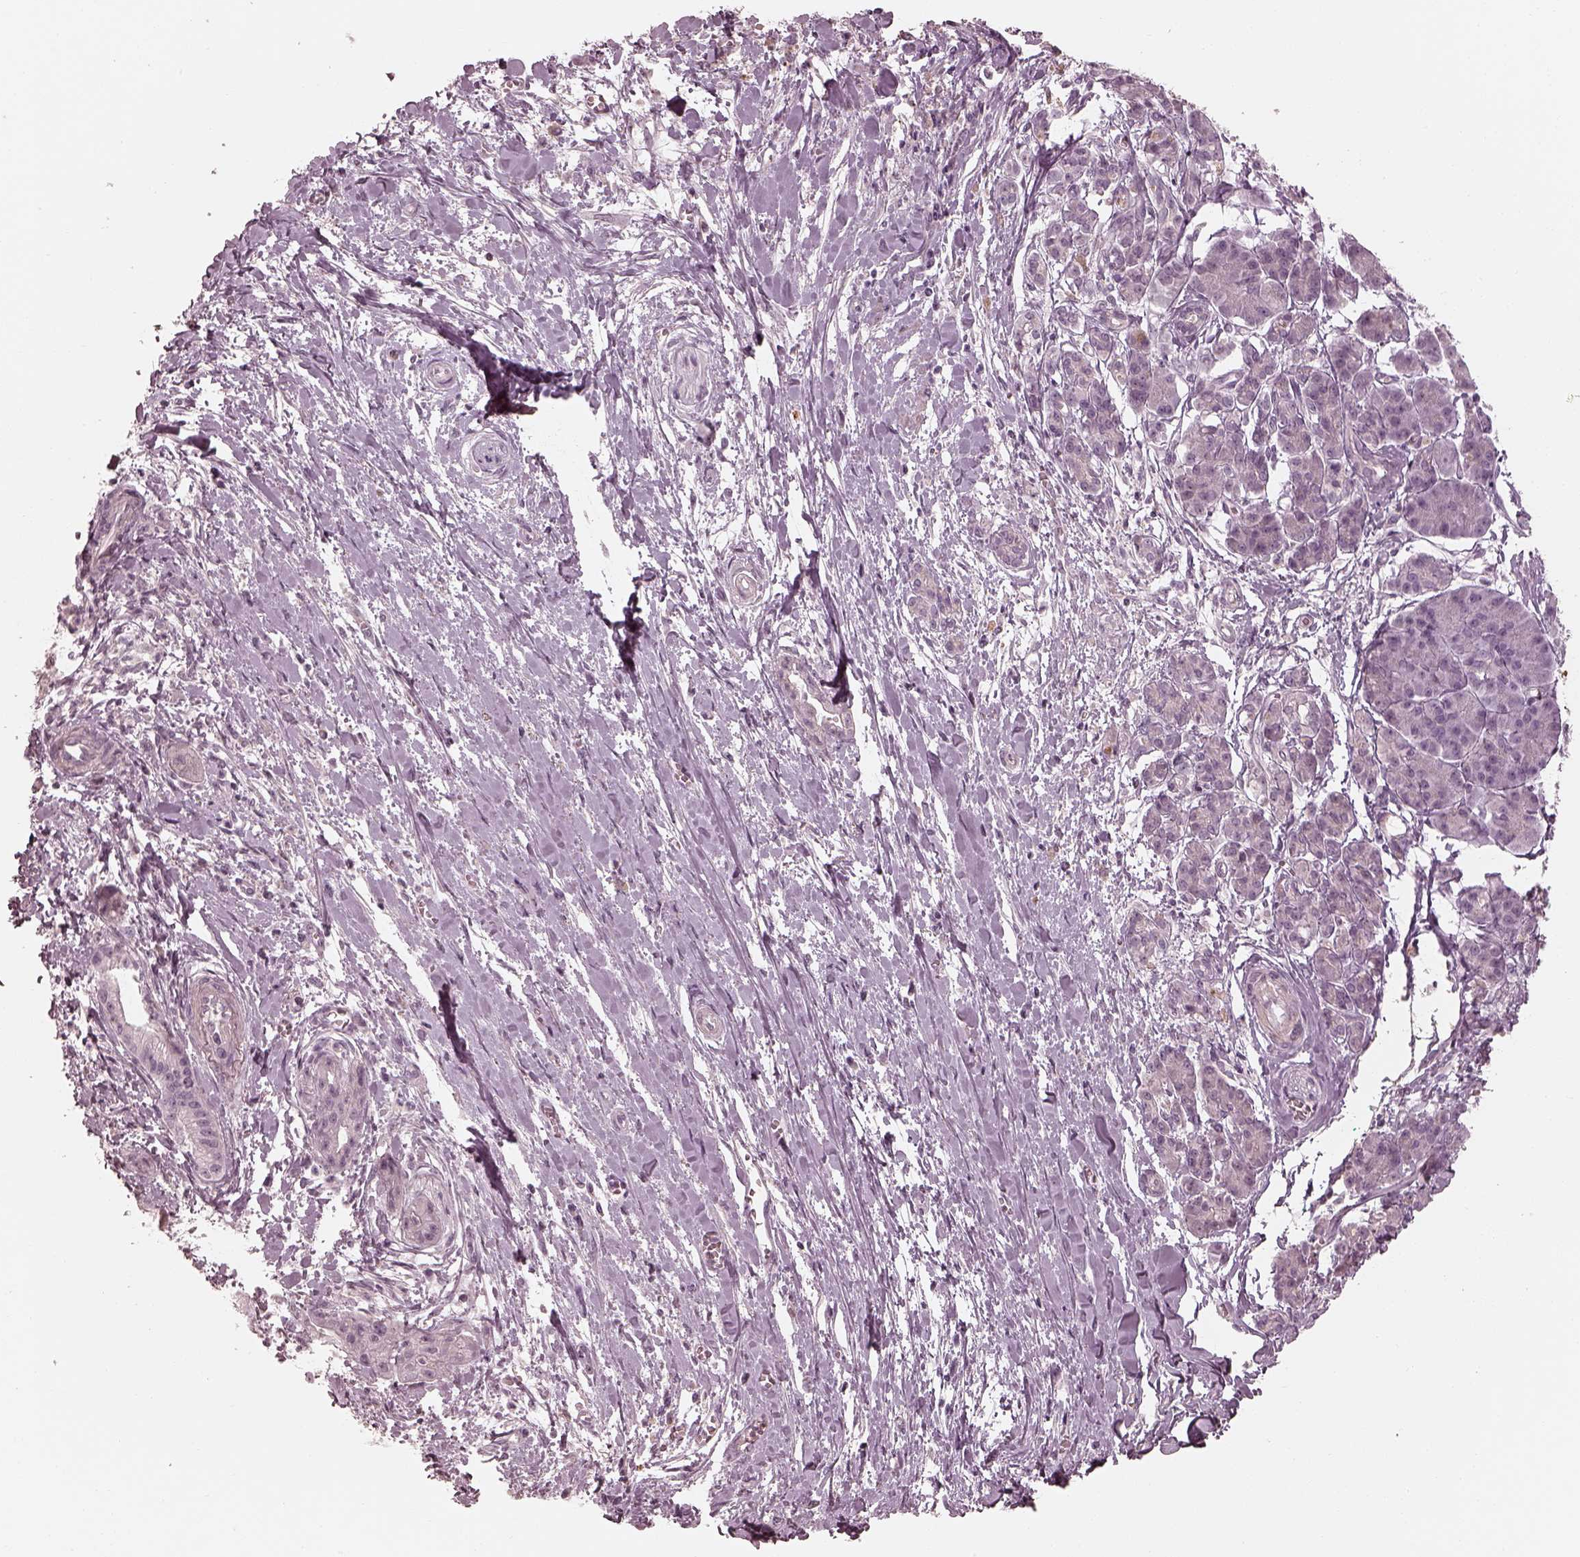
{"staining": {"intensity": "negative", "quantity": "none", "location": "none"}, "tissue": "pancreatic cancer", "cell_type": "Tumor cells", "image_type": "cancer", "snomed": [{"axis": "morphology", "description": "Normal tissue, NOS"}, {"axis": "morphology", "description": "Adenocarcinoma, NOS"}, {"axis": "topography", "description": "Lymph node"}, {"axis": "topography", "description": "Pancreas"}], "caption": "Immunohistochemistry image of neoplastic tissue: pancreatic cancer (adenocarcinoma) stained with DAB (3,3'-diaminobenzidine) shows no significant protein expression in tumor cells. (DAB IHC with hematoxylin counter stain).", "gene": "ADRB3", "patient": {"sex": "female", "age": 58}}